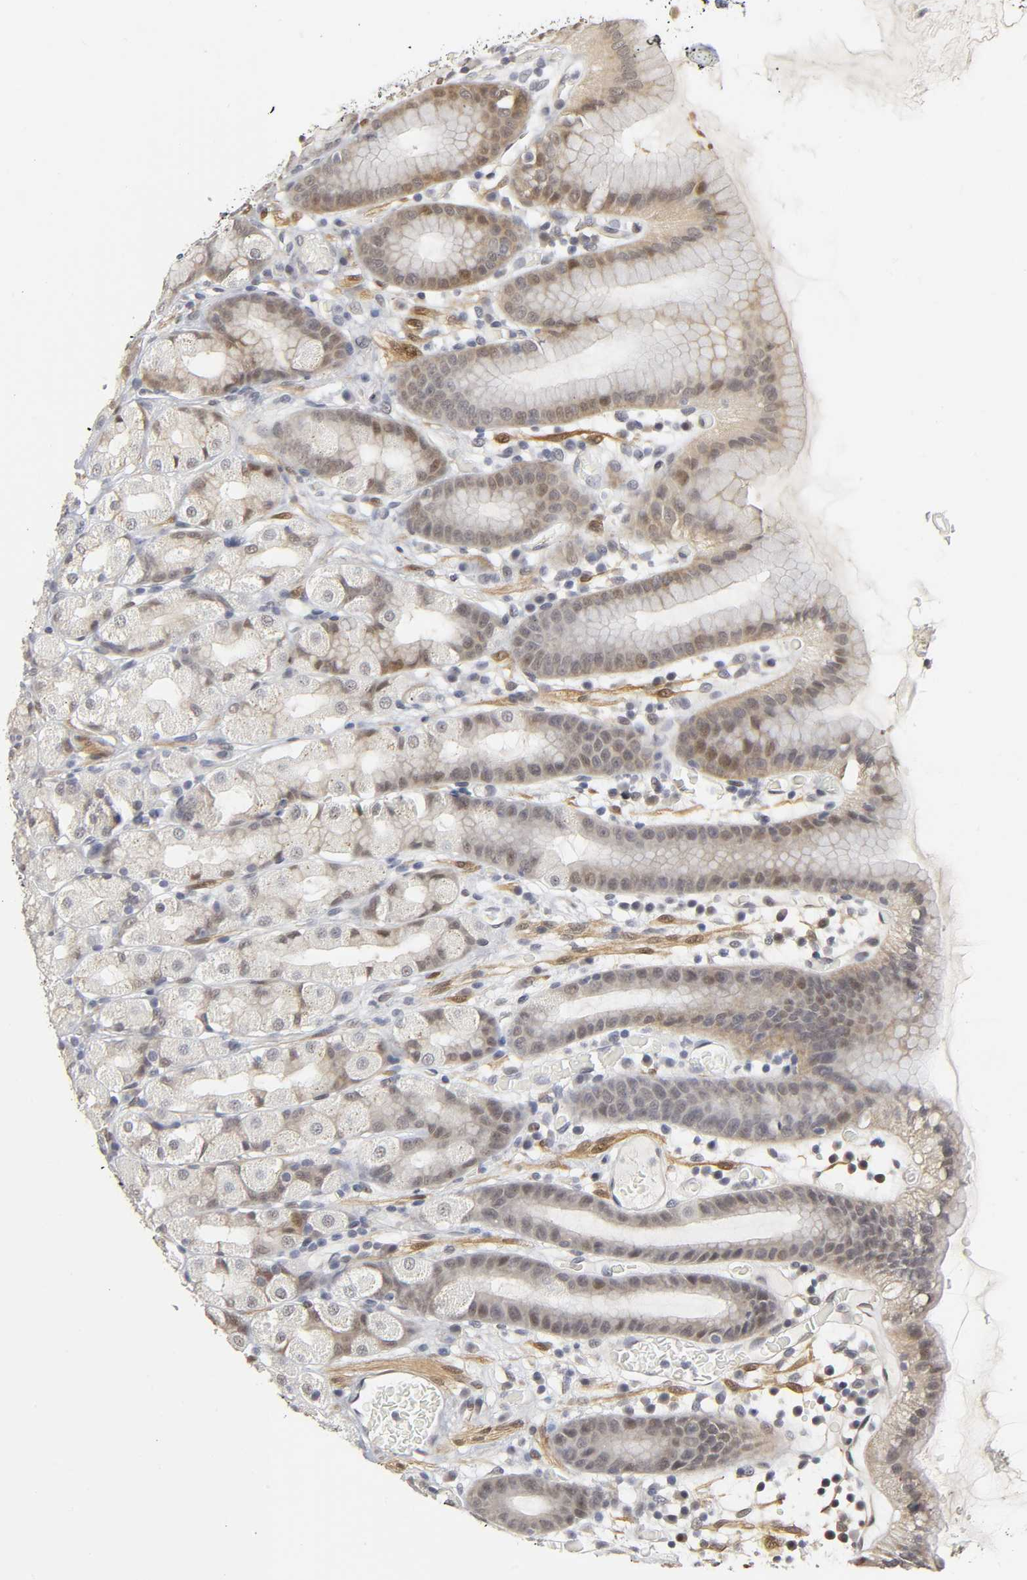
{"staining": {"intensity": "weak", "quantity": "25%-75%", "location": "cytoplasmic/membranous,nuclear"}, "tissue": "stomach", "cell_type": "Glandular cells", "image_type": "normal", "snomed": [{"axis": "morphology", "description": "Normal tissue, NOS"}, {"axis": "topography", "description": "Stomach, upper"}], "caption": "An image showing weak cytoplasmic/membranous,nuclear positivity in approximately 25%-75% of glandular cells in benign stomach, as visualized by brown immunohistochemical staining.", "gene": "PDLIM3", "patient": {"sex": "male", "age": 68}}